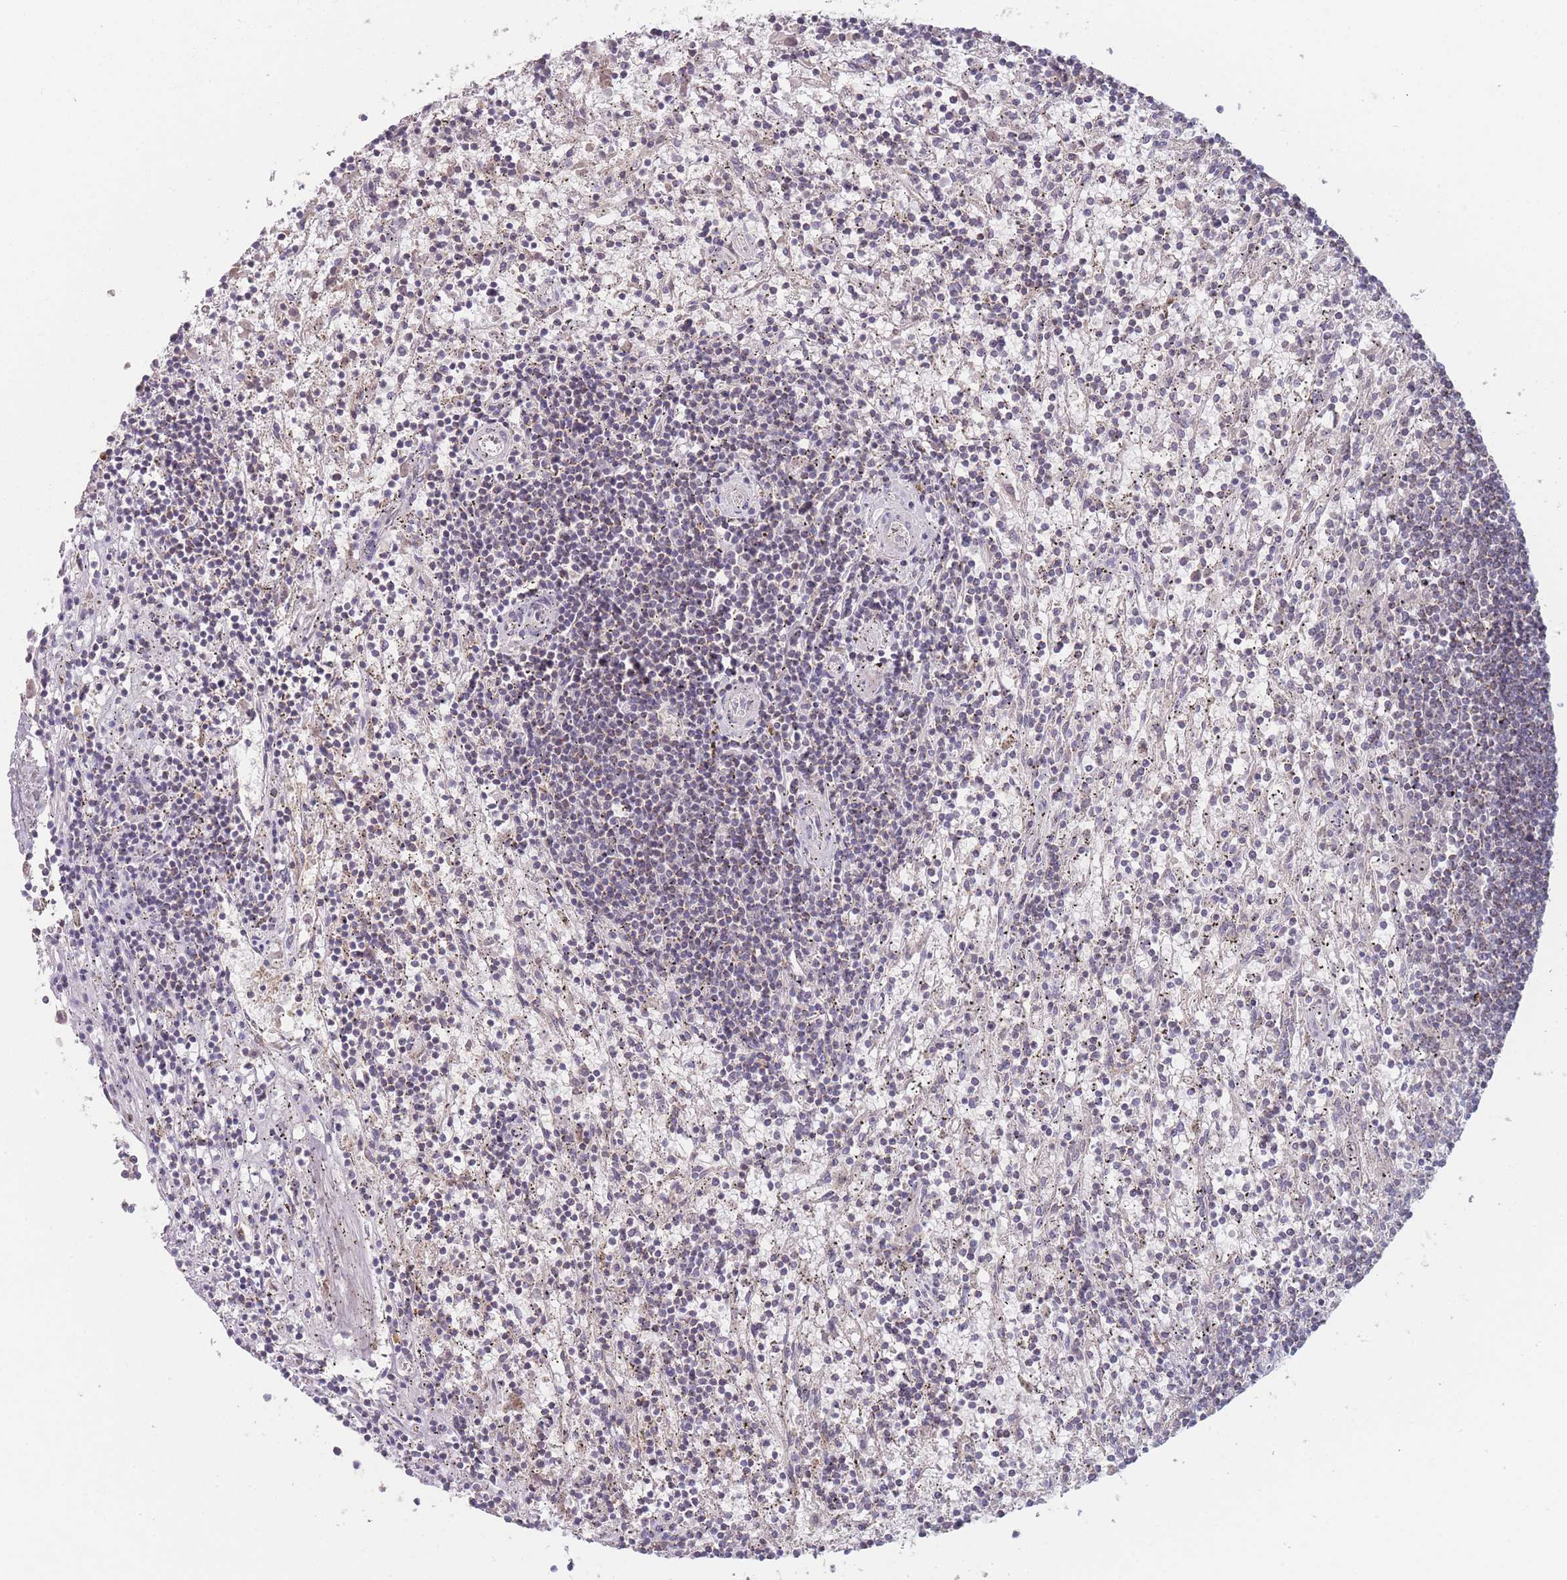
{"staining": {"intensity": "negative", "quantity": "none", "location": "none"}, "tissue": "lymphoma", "cell_type": "Tumor cells", "image_type": "cancer", "snomed": [{"axis": "morphology", "description": "Malignant lymphoma, non-Hodgkin's type, Low grade"}, {"axis": "topography", "description": "Spleen"}], "caption": "Immunohistochemistry of human malignant lymphoma, non-Hodgkin's type (low-grade) exhibits no positivity in tumor cells. The staining is performed using DAB (3,3'-diaminobenzidine) brown chromogen with nuclei counter-stained in using hematoxylin.", "gene": "TMEM232", "patient": {"sex": "male", "age": 76}}